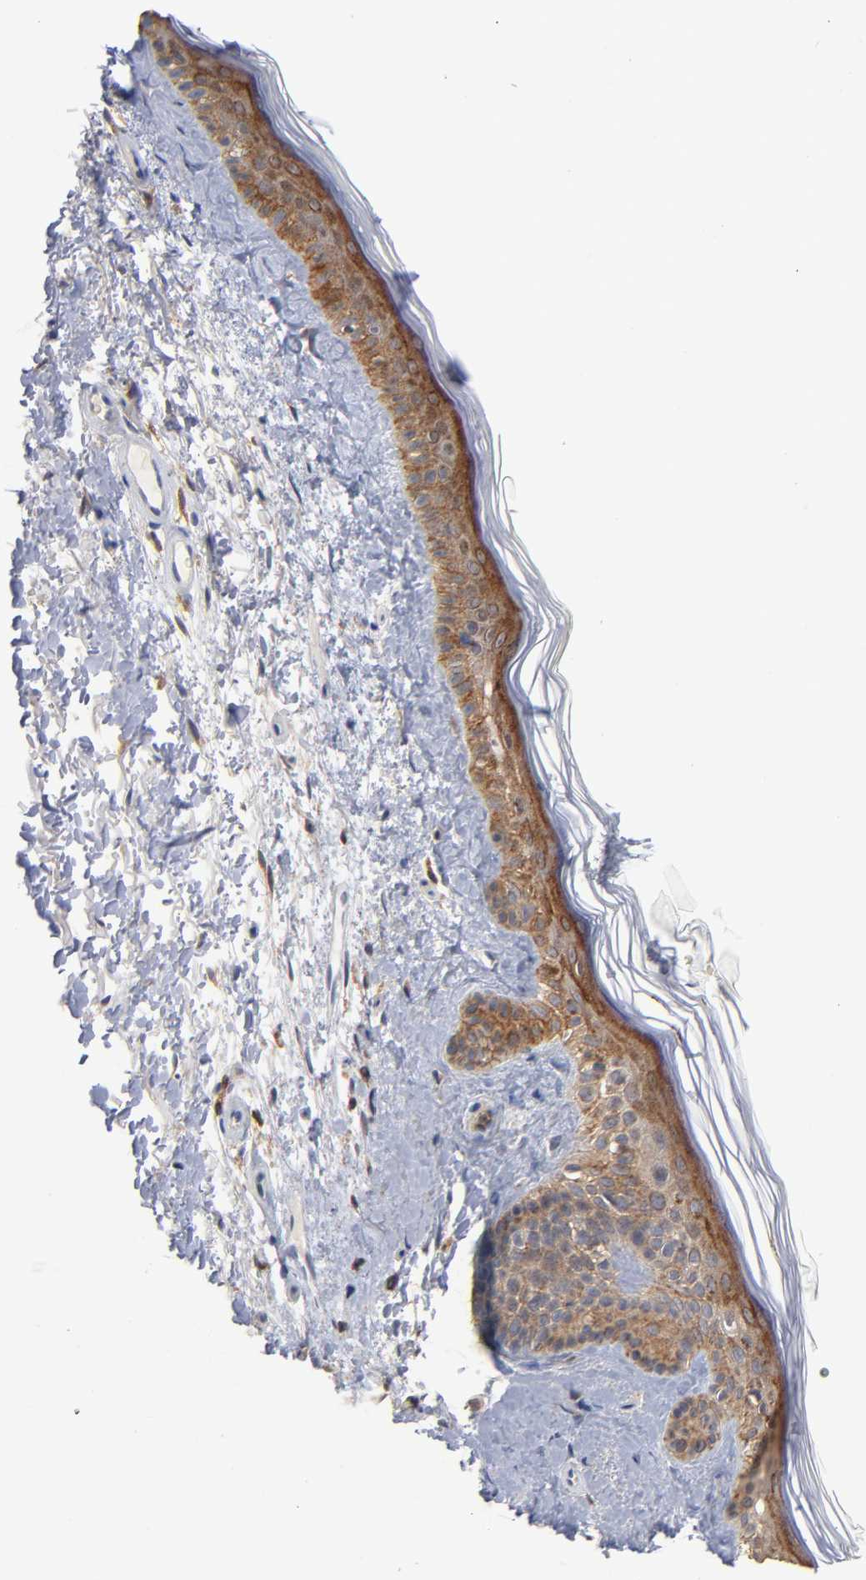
{"staining": {"intensity": "moderate", "quantity": ">75%", "location": "cytoplasmic/membranous"}, "tissue": "skin", "cell_type": "Fibroblasts", "image_type": "normal", "snomed": [{"axis": "morphology", "description": "Normal tissue, NOS"}, {"axis": "topography", "description": "Skin"}], "caption": "The immunohistochemical stain shows moderate cytoplasmic/membranous positivity in fibroblasts of normal skin.", "gene": "PDLIM2", "patient": {"sex": "male", "age": 63}}